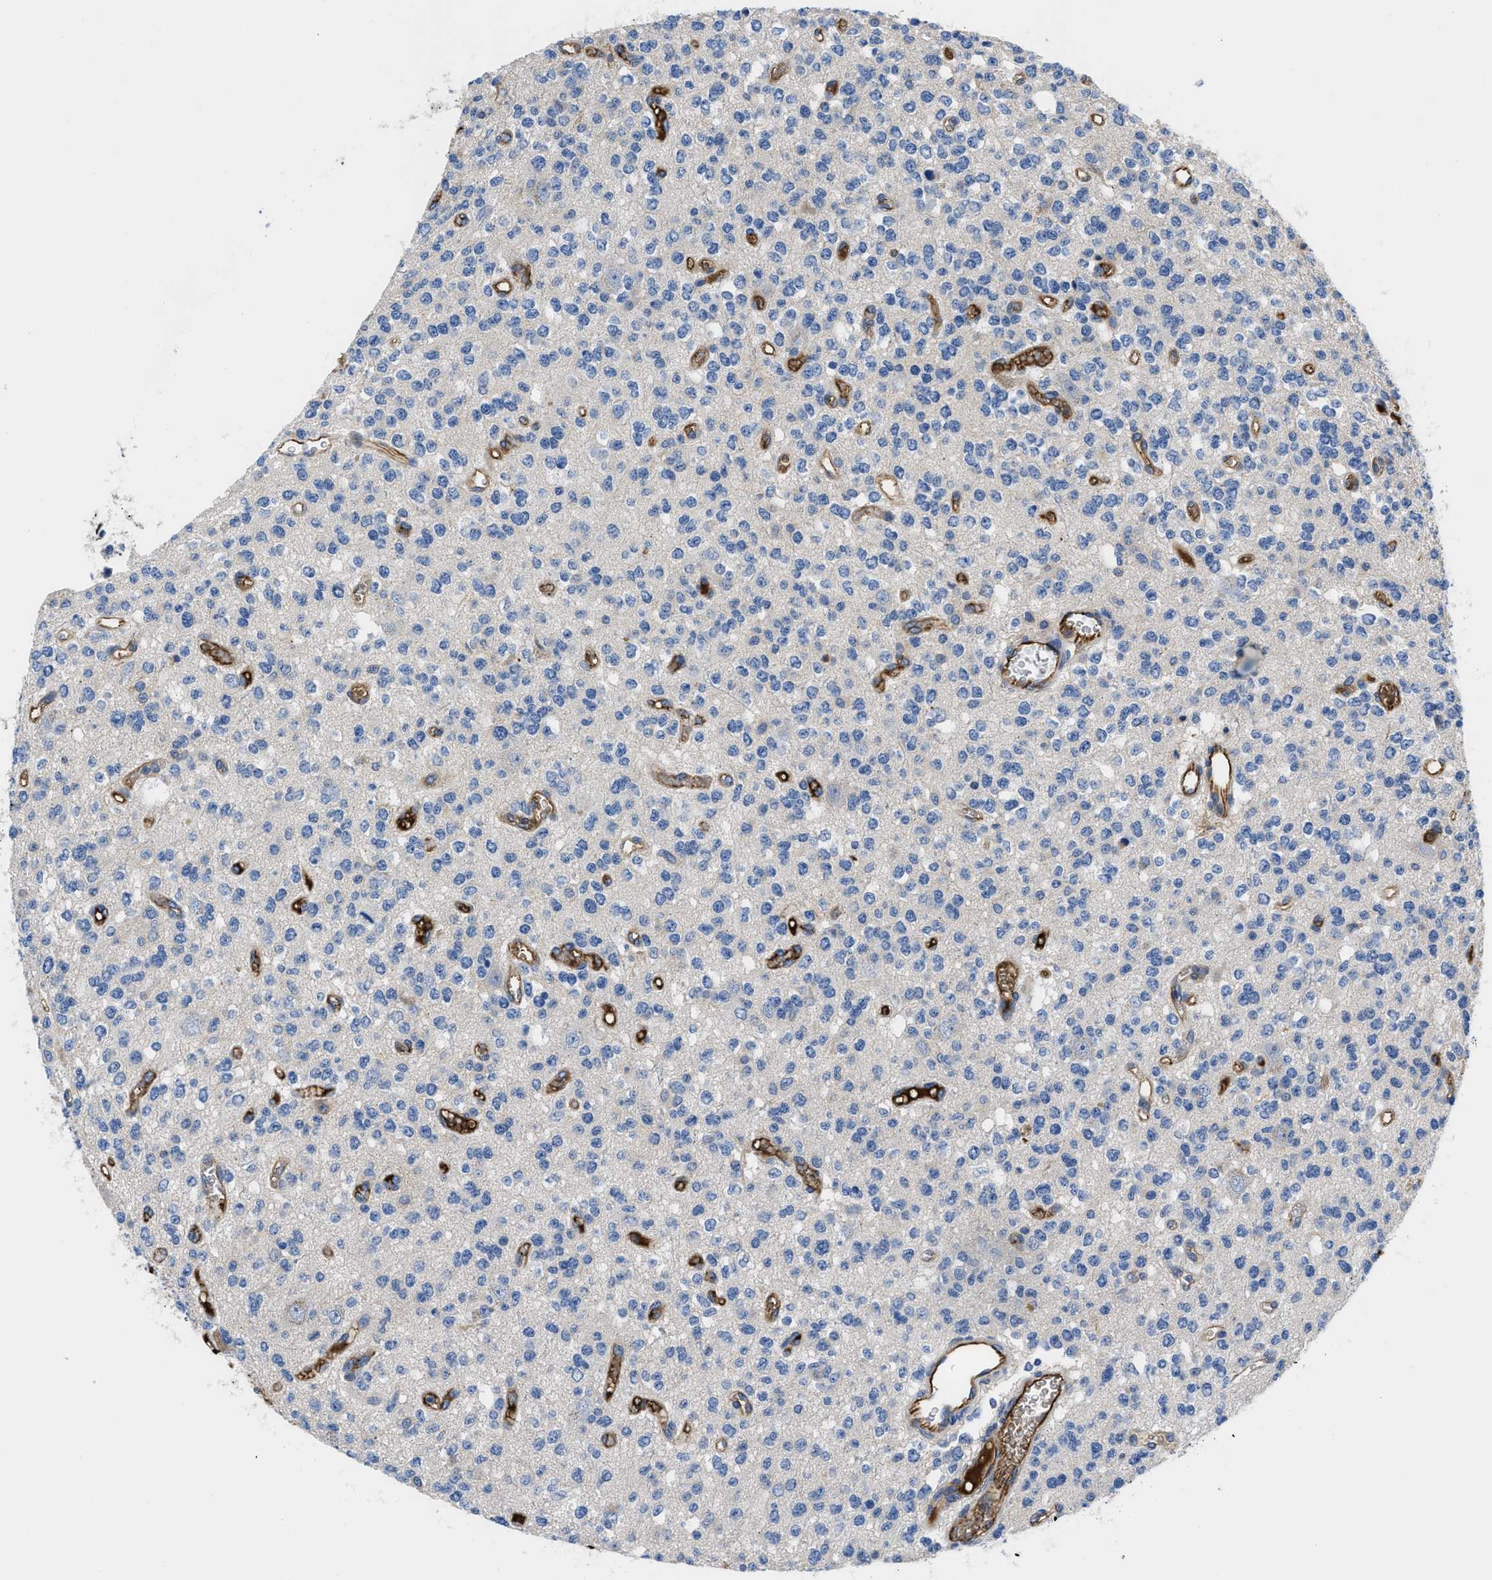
{"staining": {"intensity": "negative", "quantity": "none", "location": "none"}, "tissue": "glioma", "cell_type": "Tumor cells", "image_type": "cancer", "snomed": [{"axis": "morphology", "description": "Glioma, malignant, Low grade"}, {"axis": "topography", "description": "Brain"}], "caption": "Immunohistochemical staining of glioma demonstrates no significant expression in tumor cells.", "gene": "HSPG2", "patient": {"sex": "male", "age": 38}}